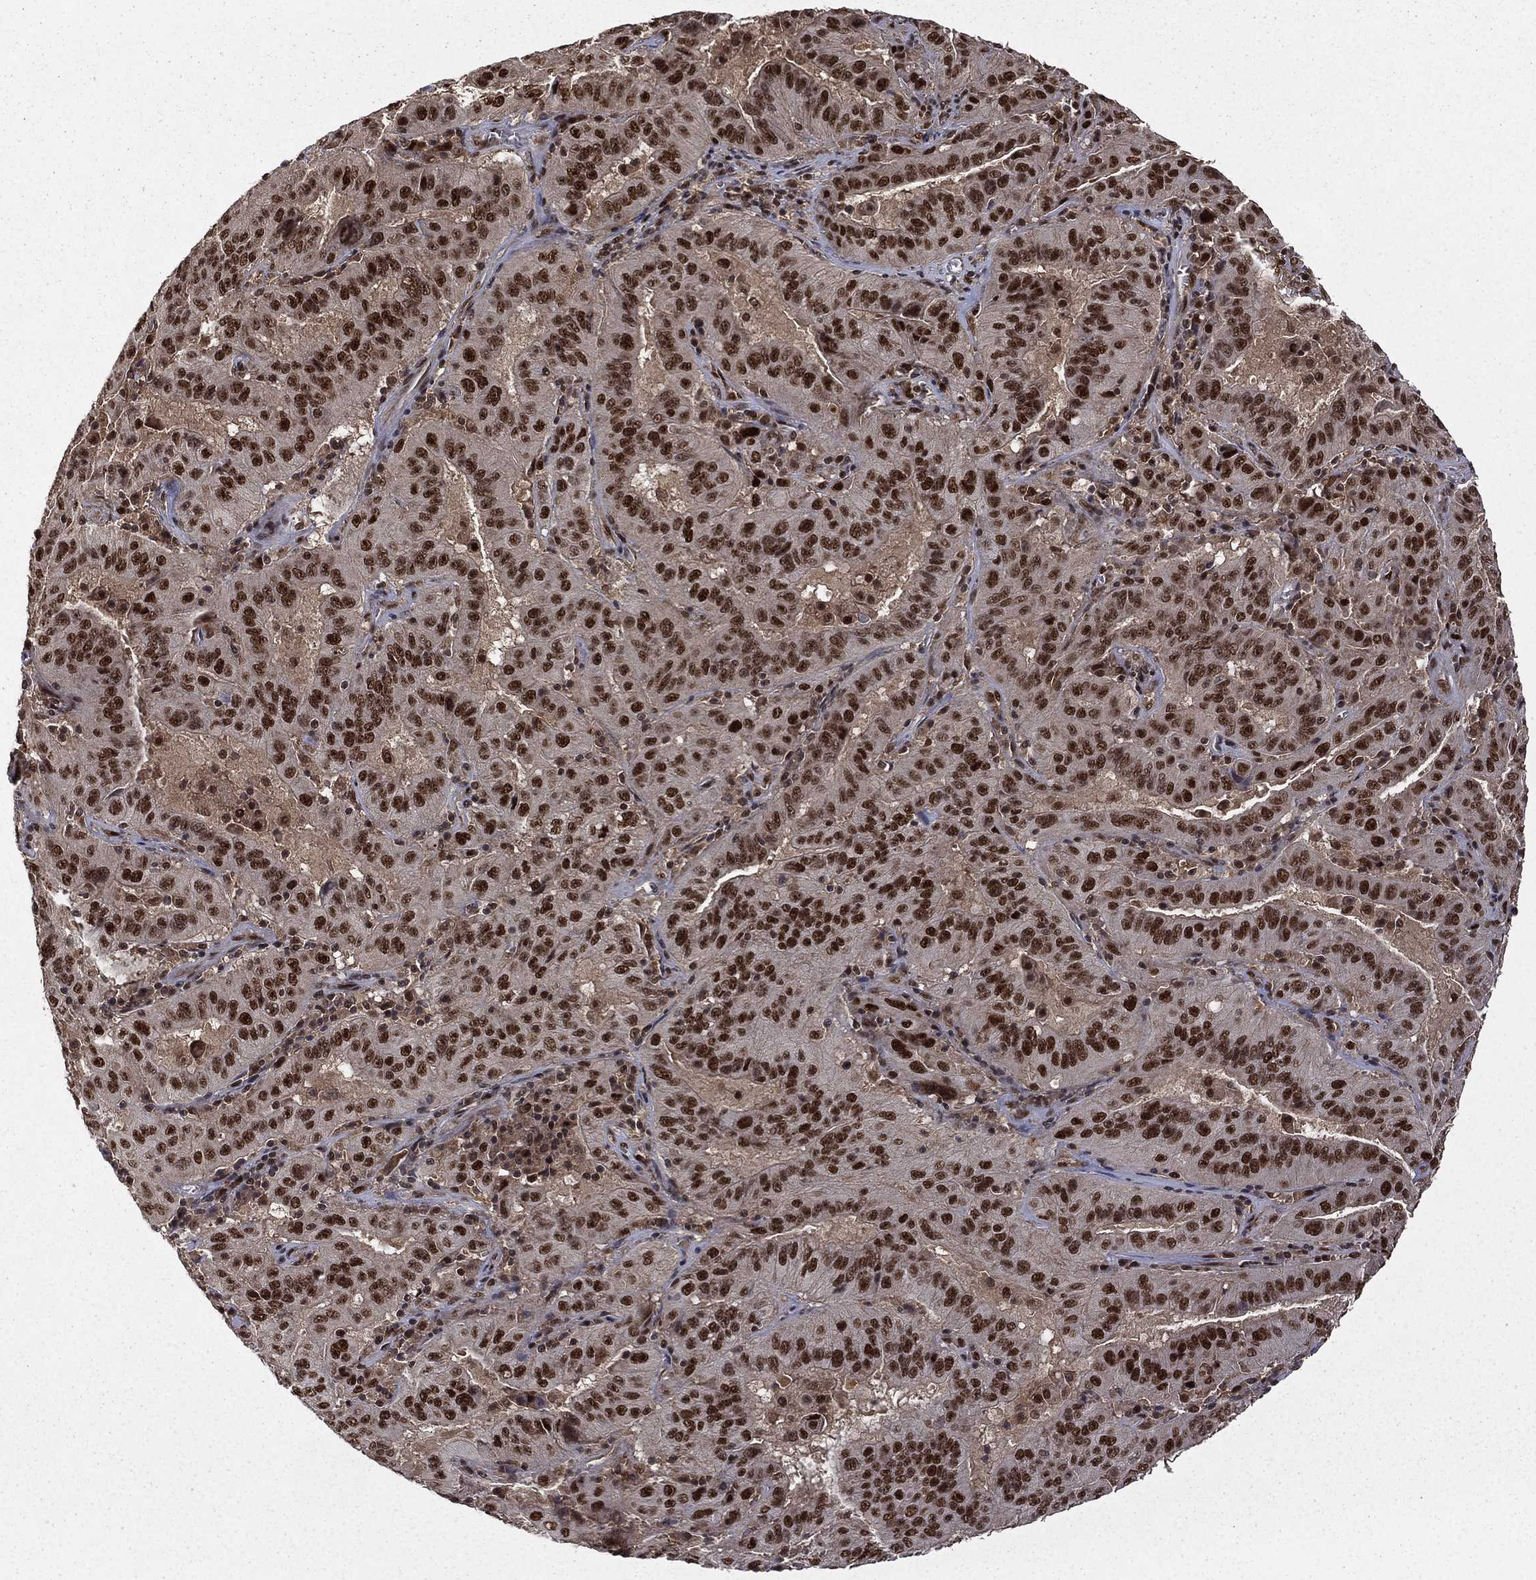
{"staining": {"intensity": "strong", "quantity": ">75%", "location": "nuclear"}, "tissue": "pancreatic cancer", "cell_type": "Tumor cells", "image_type": "cancer", "snomed": [{"axis": "morphology", "description": "Adenocarcinoma, NOS"}, {"axis": "topography", "description": "Pancreas"}], "caption": "Immunohistochemical staining of human pancreatic cancer demonstrates high levels of strong nuclear expression in approximately >75% of tumor cells.", "gene": "JMJD6", "patient": {"sex": "male", "age": 63}}